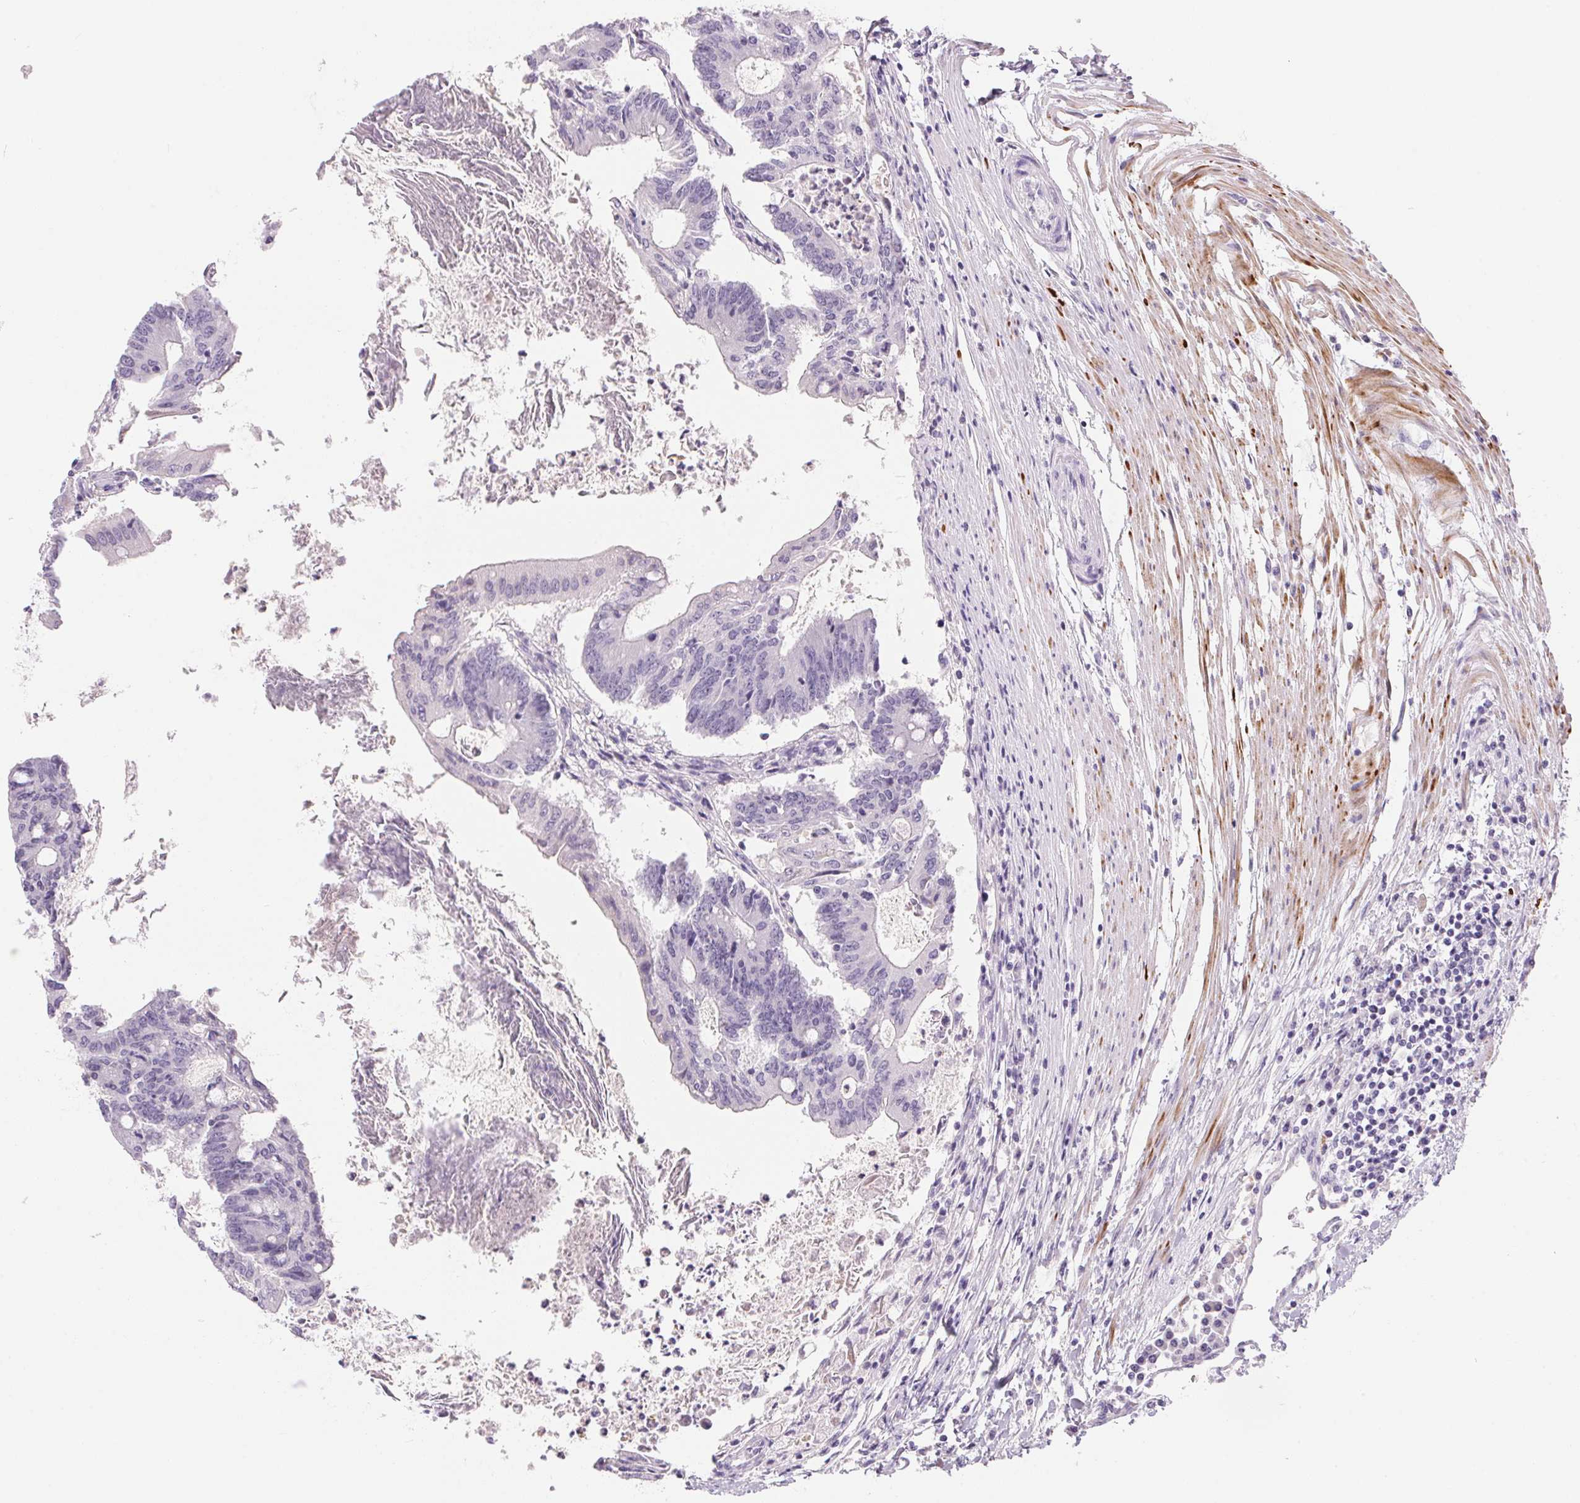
{"staining": {"intensity": "negative", "quantity": "none", "location": "none"}, "tissue": "colorectal cancer", "cell_type": "Tumor cells", "image_type": "cancer", "snomed": [{"axis": "morphology", "description": "Adenocarcinoma, NOS"}, {"axis": "topography", "description": "Colon"}], "caption": "Micrograph shows no protein staining in tumor cells of colorectal adenocarcinoma tissue.", "gene": "ECPAS", "patient": {"sex": "female", "age": 70}}